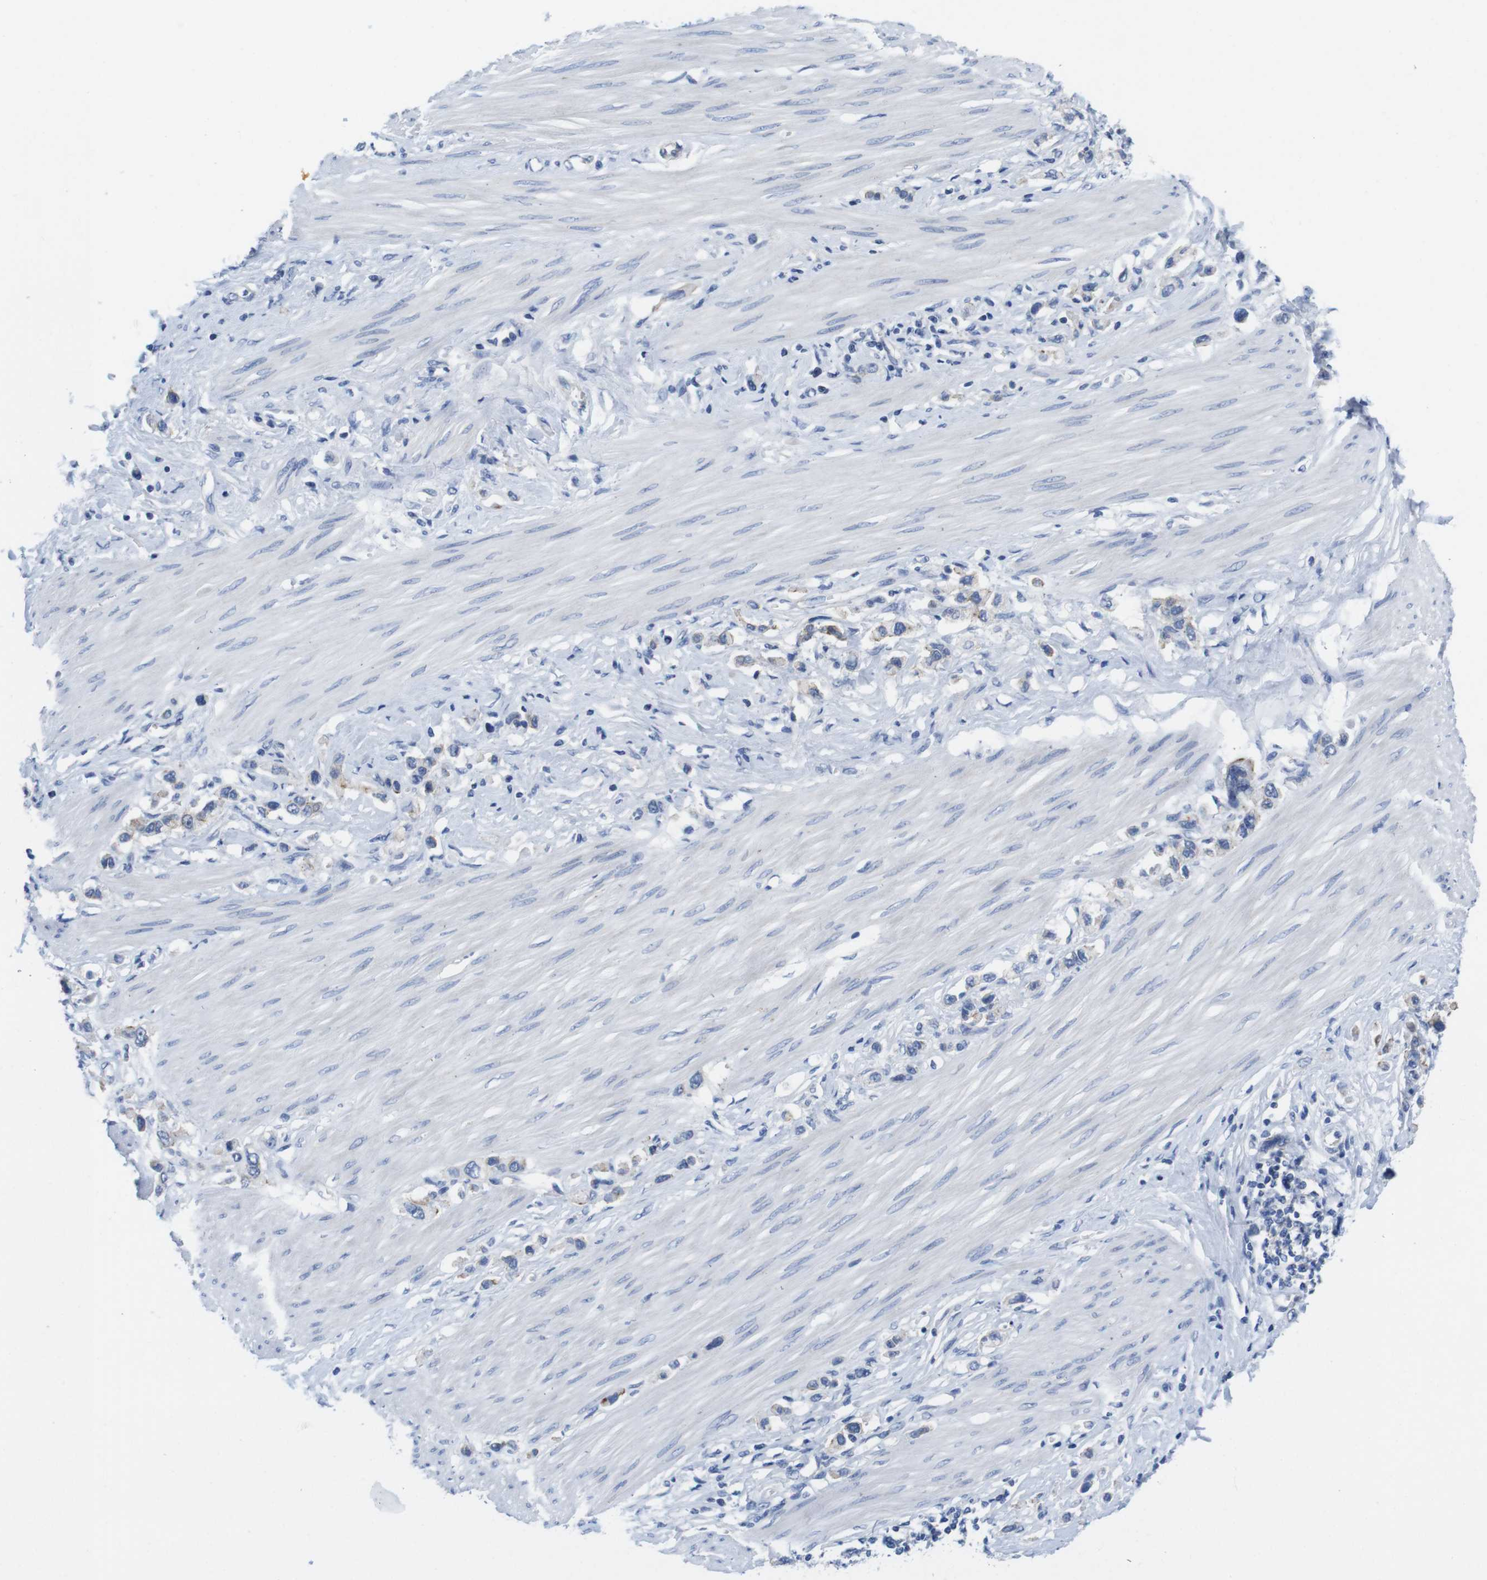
{"staining": {"intensity": "weak", "quantity": "<25%", "location": "cytoplasmic/membranous"}, "tissue": "stomach cancer", "cell_type": "Tumor cells", "image_type": "cancer", "snomed": [{"axis": "morphology", "description": "Adenocarcinoma, NOS"}, {"axis": "topography", "description": "Stomach"}], "caption": "Human stomach adenocarcinoma stained for a protein using immunohistochemistry displays no staining in tumor cells.", "gene": "SCRIB", "patient": {"sex": "female", "age": 65}}